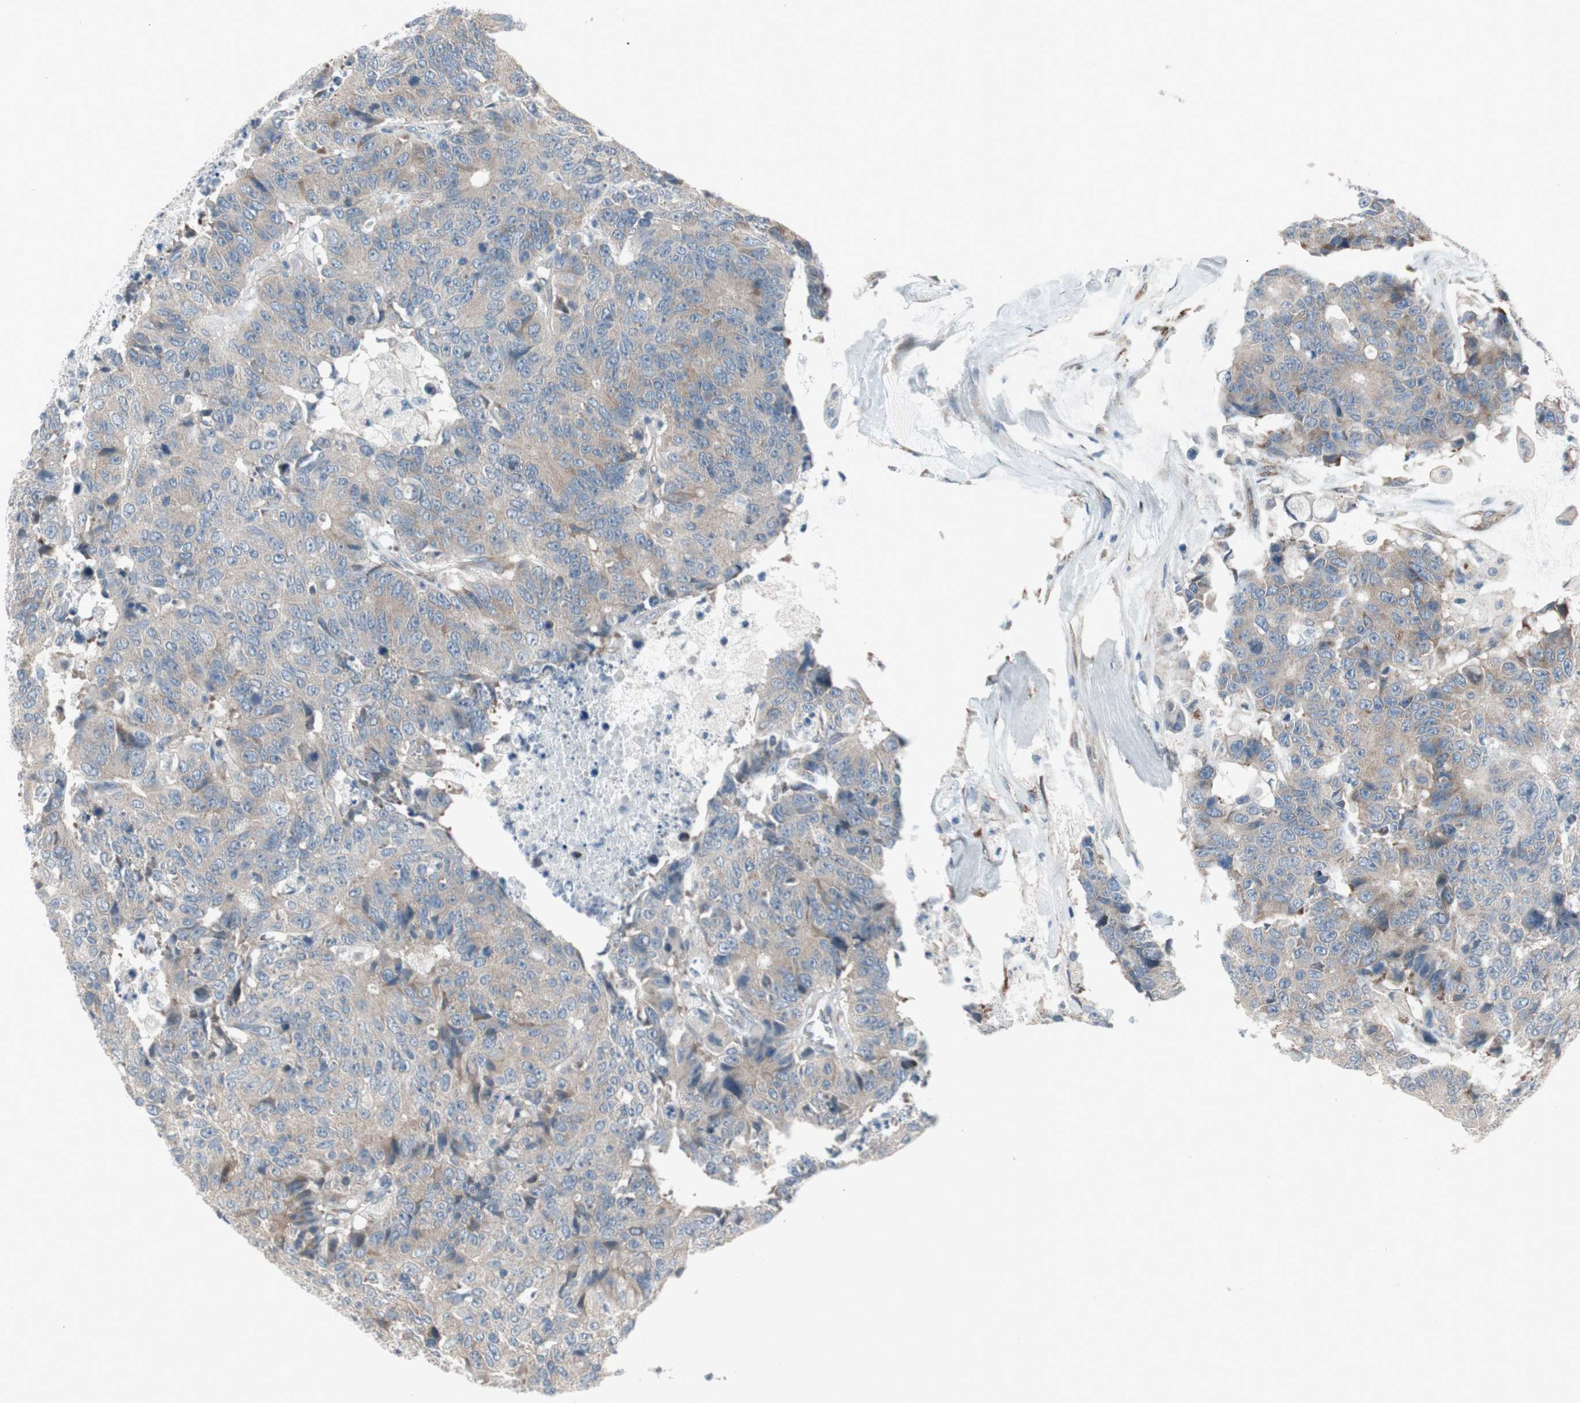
{"staining": {"intensity": "moderate", "quantity": ">75%", "location": "cytoplasmic/membranous"}, "tissue": "colorectal cancer", "cell_type": "Tumor cells", "image_type": "cancer", "snomed": [{"axis": "morphology", "description": "Adenocarcinoma, NOS"}, {"axis": "topography", "description": "Colon"}], "caption": "IHC histopathology image of neoplastic tissue: human colorectal adenocarcinoma stained using immunohistochemistry demonstrates medium levels of moderate protein expression localized specifically in the cytoplasmic/membranous of tumor cells, appearing as a cytoplasmic/membranous brown color.", "gene": "PANK2", "patient": {"sex": "female", "age": 86}}